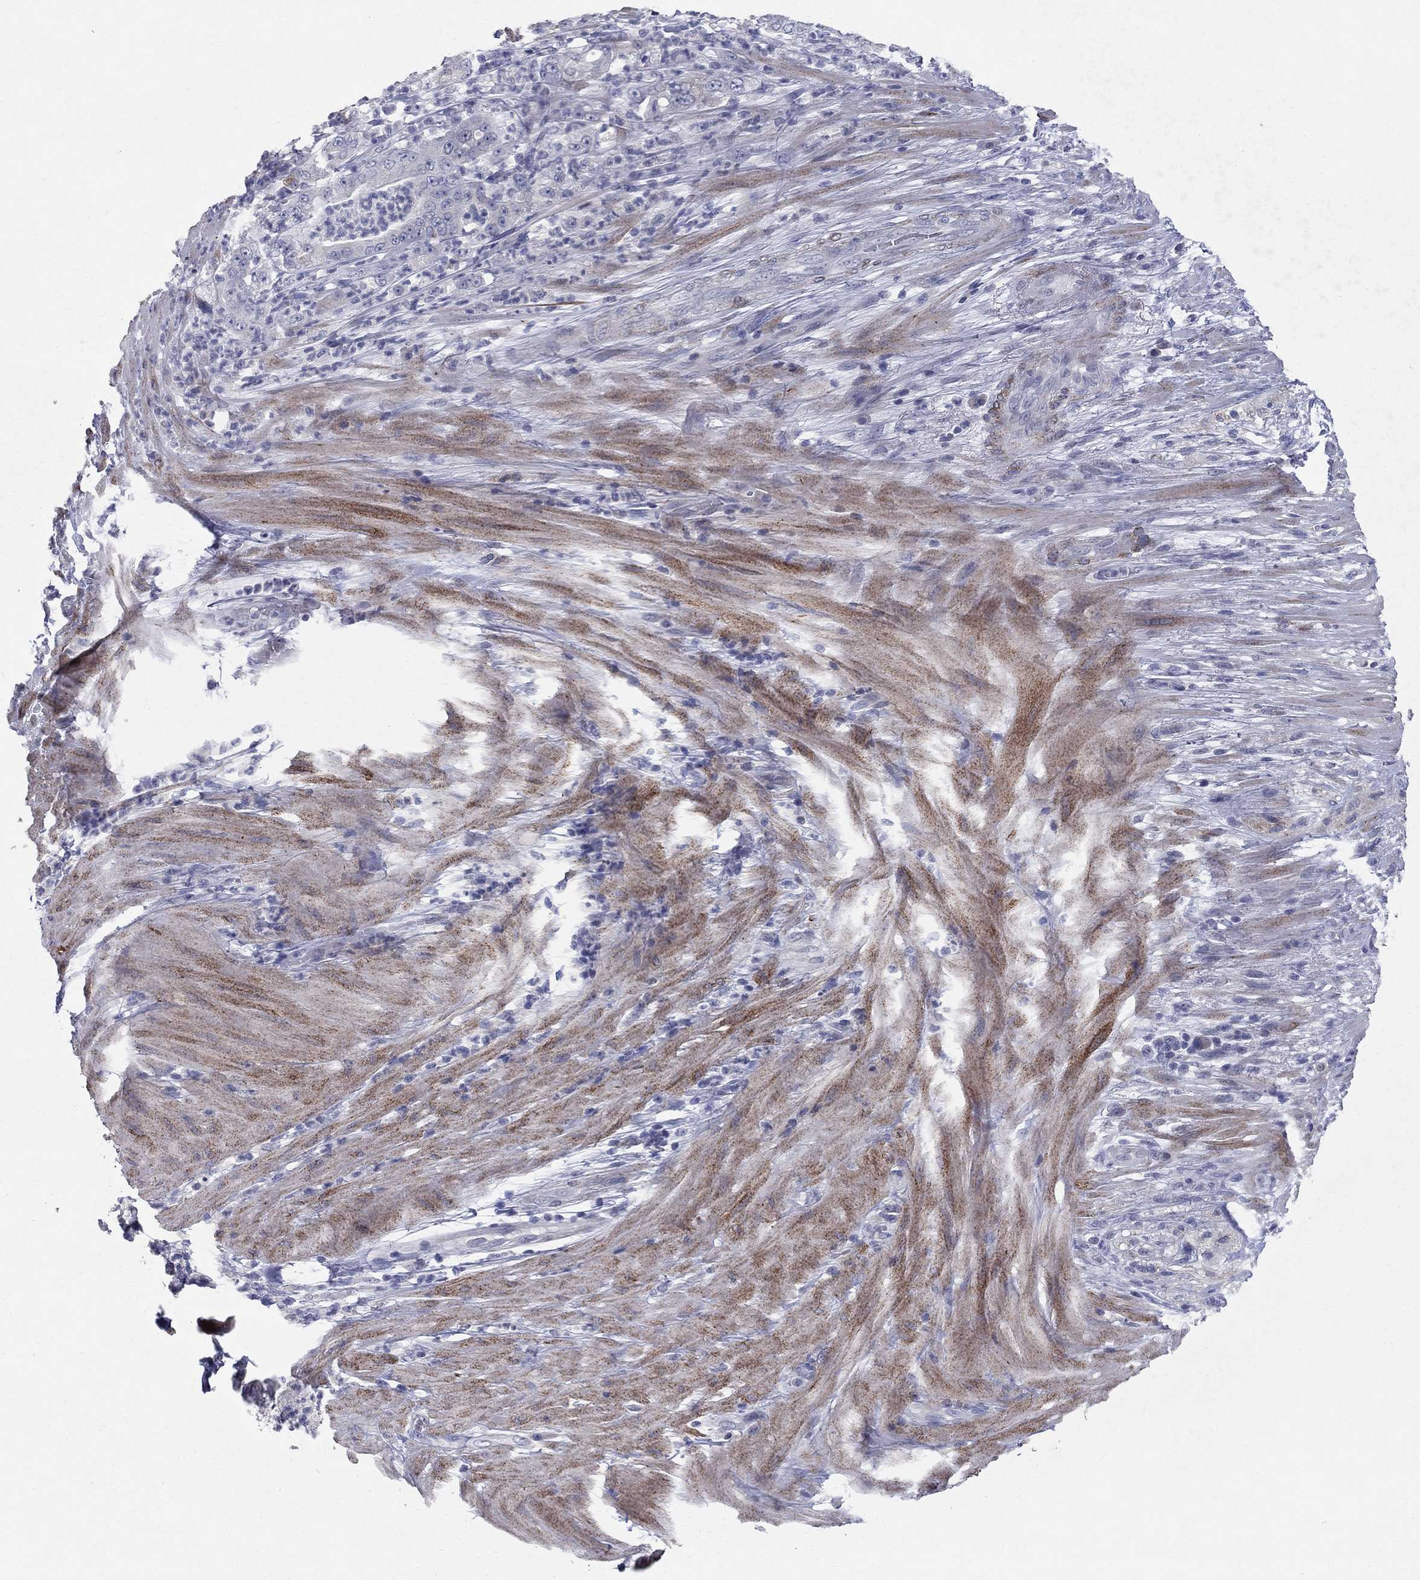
{"staining": {"intensity": "negative", "quantity": "none", "location": "none"}, "tissue": "pancreatic cancer", "cell_type": "Tumor cells", "image_type": "cancer", "snomed": [{"axis": "morphology", "description": "Adenocarcinoma, NOS"}, {"axis": "topography", "description": "Pancreas"}], "caption": "A histopathology image of human pancreatic adenocarcinoma is negative for staining in tumor cells.", "gene": "NTRK2", "patient": {"sex": "male", "age": 71}}